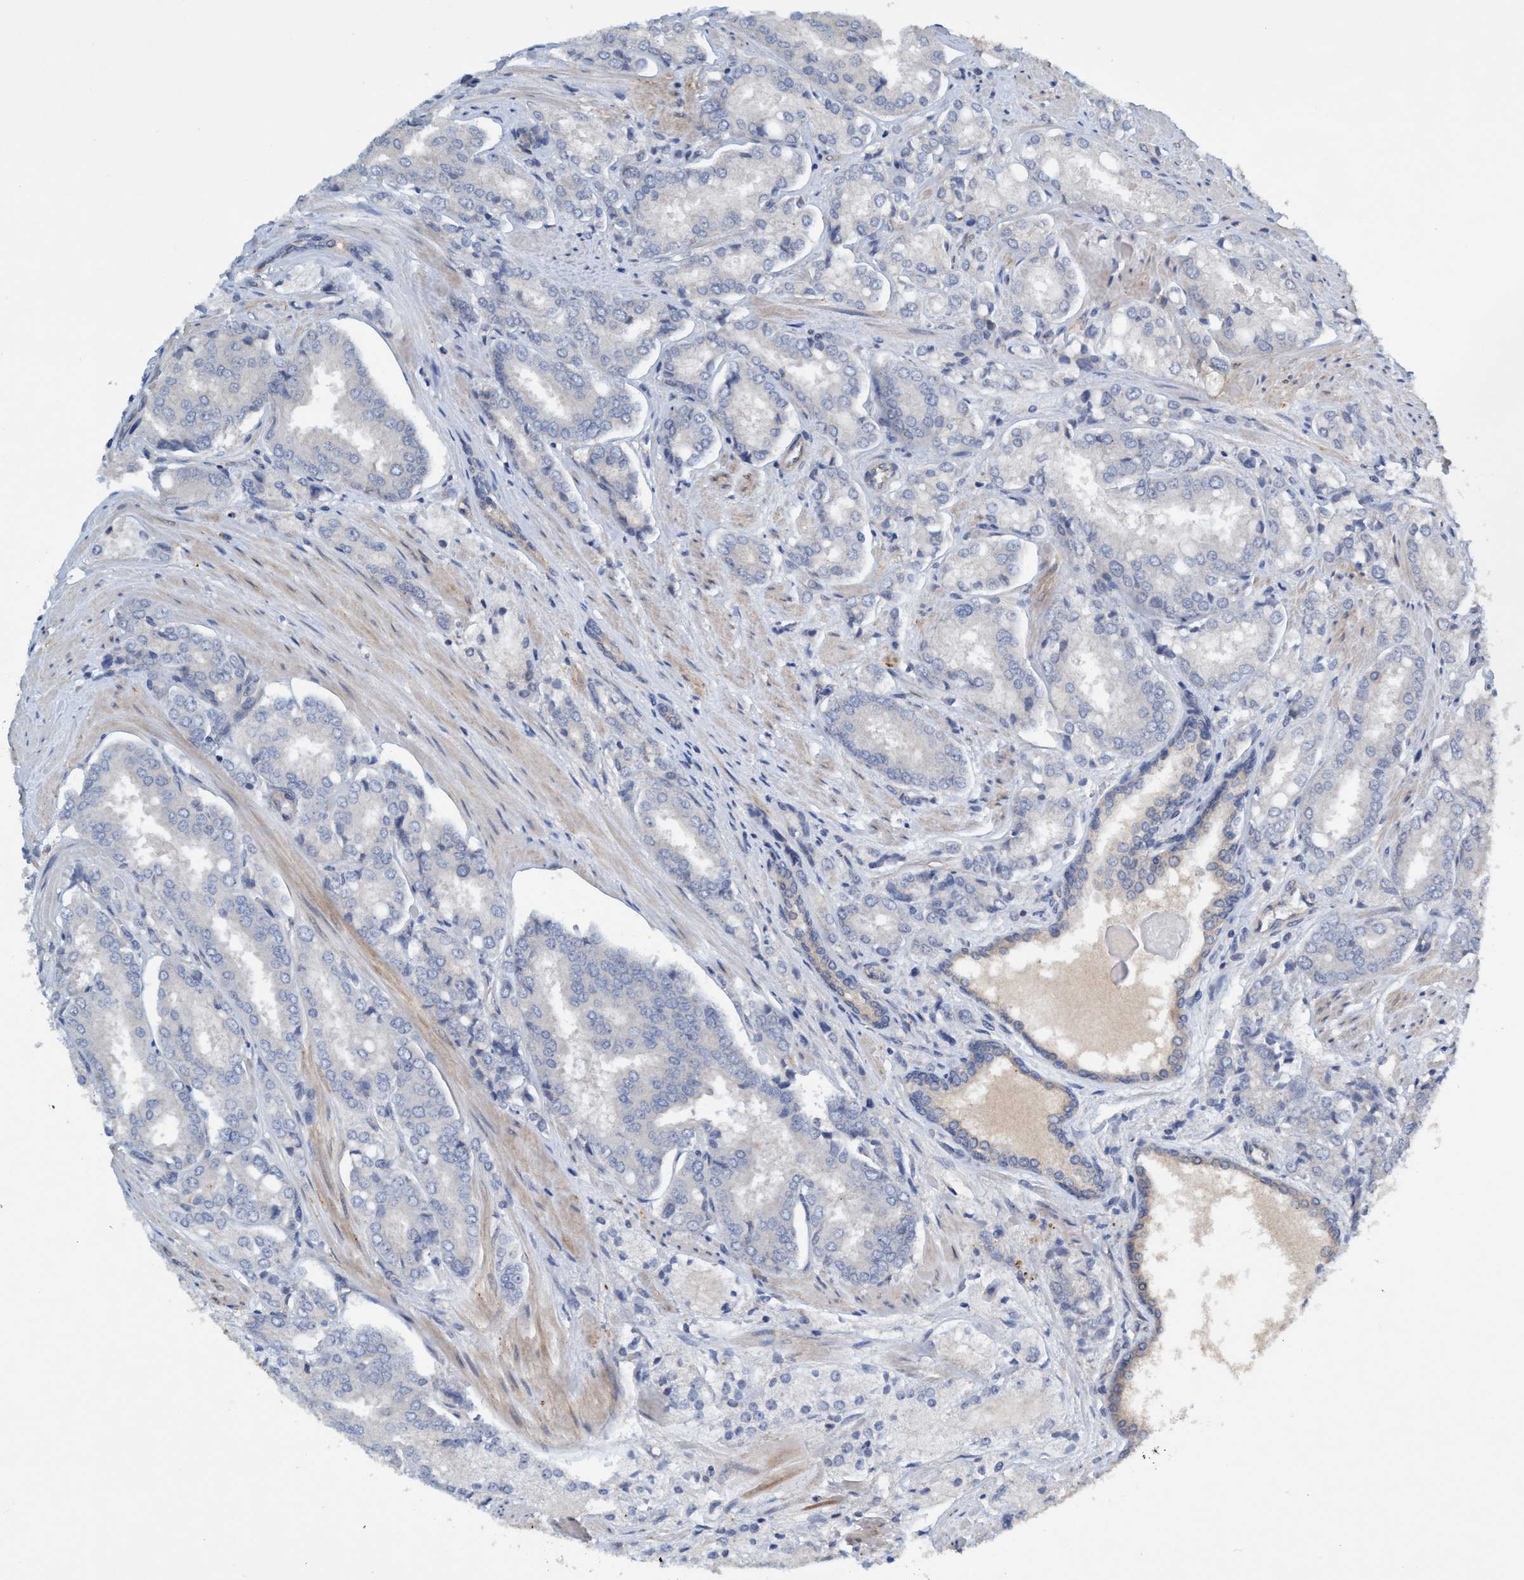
{"staining": {"intensity": "negative", "quantity": "none", "location": "none"}, "tissue": "prostate cancer", "cell_type": "Tumor cells", "image_type": "cancer", "snomed": [{"axis": "morphology", "description": "Adenocarcinoma, High grade"}, {"axis": "topography", "description": "Prostate"}], "caption": "Prostate high-grade adenocarcinoma stained for a protein using immunohistochemistry (IHC) reveals no staining tumor cells.", "gene": "TRIM65", "patient": {"sex": "male", "age": 50}}